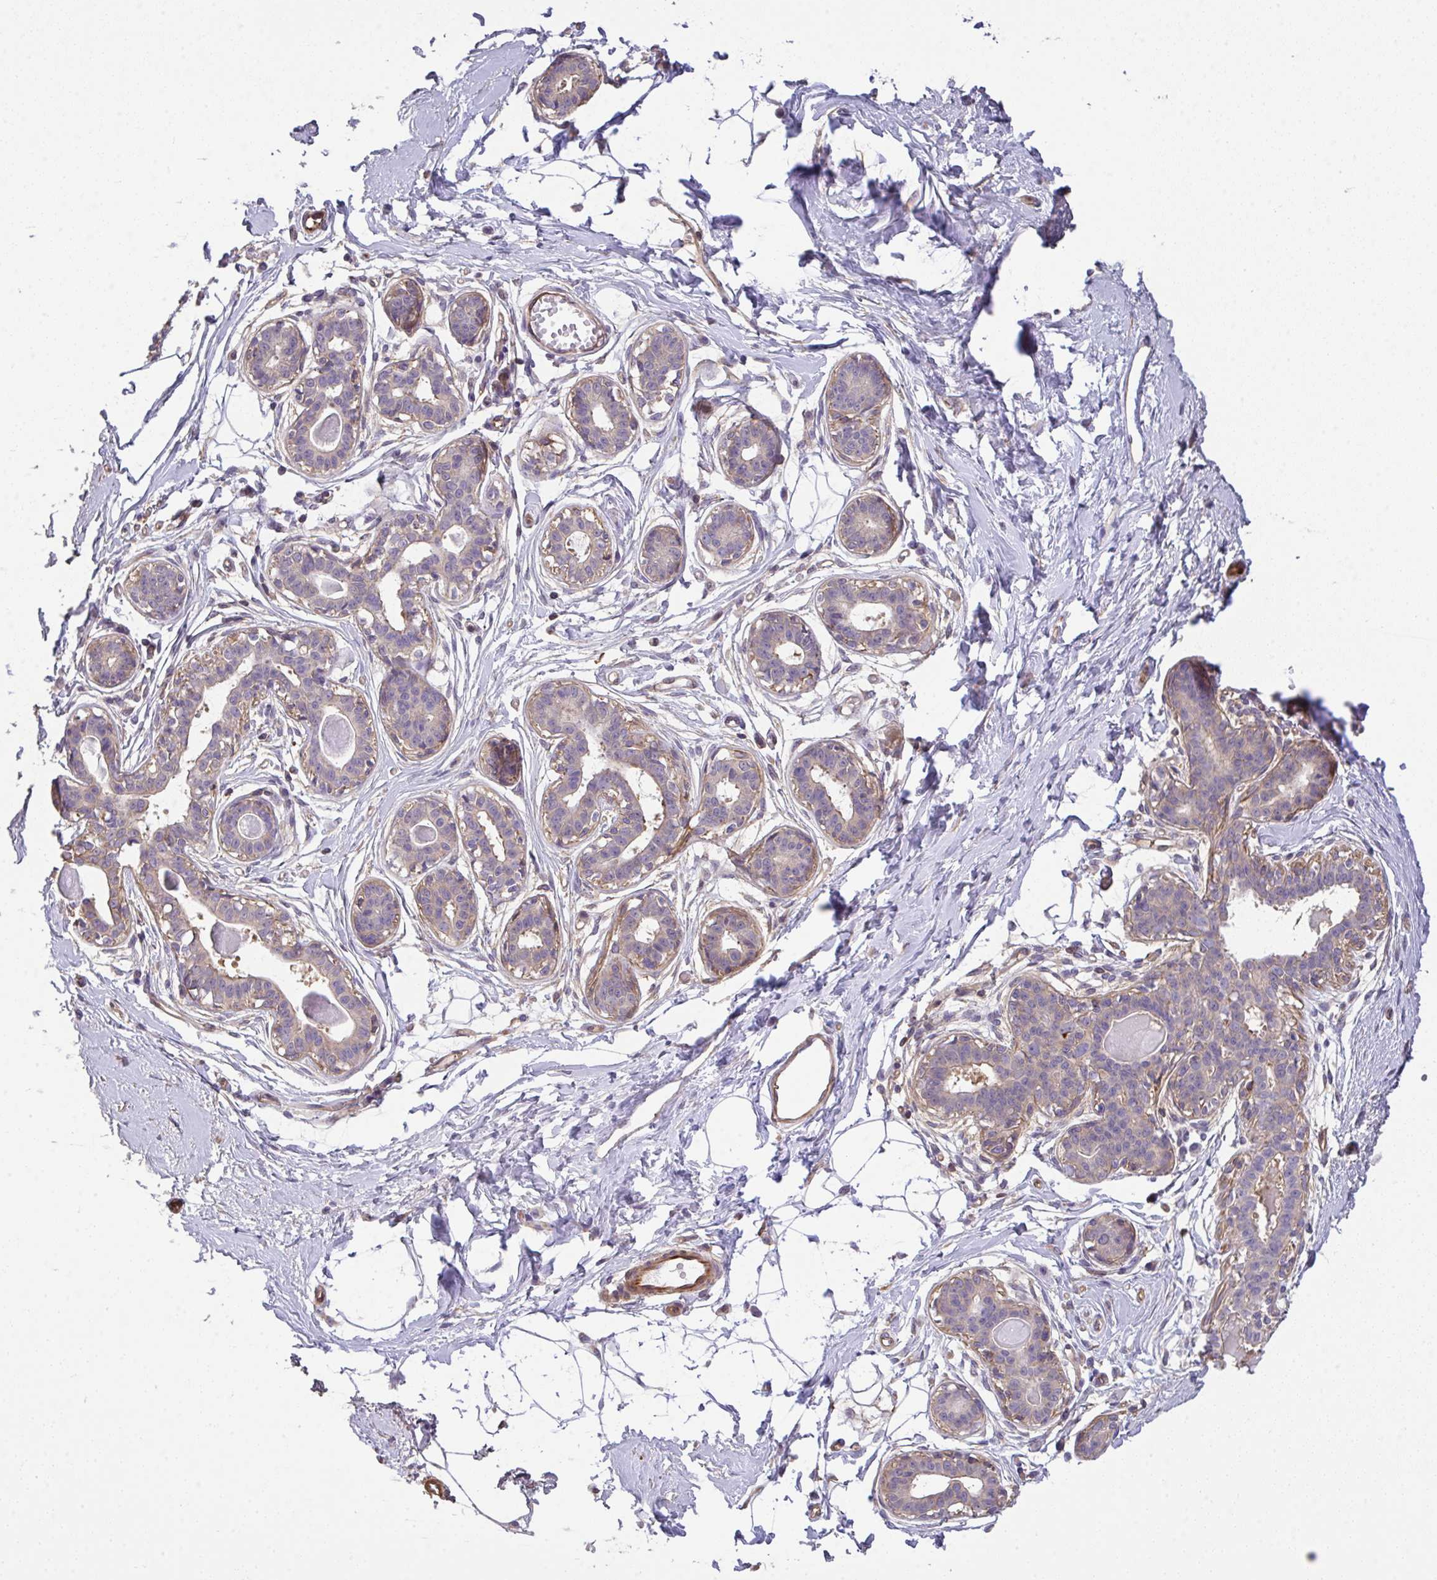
{"staining": {"intensity": "negative", "quantity": "none", "location": "none"}, "tissue": "breast", "cell_type": "Adipocytes", "image_type": "normal", "snomed": [{"axis": "morphology", "description": "Normal tissue, NOS"}, {"axis": "topography", "description": "Breast"}], "caption": "IHC histopathology image of unremarkable breast: human breast stained with DAB (3,3'-diaminobenzidine) exhibits no significant protein expression in adipocytes.", "gene": "TMEM229A", "patient": {"sex": "female", "age": 45}}